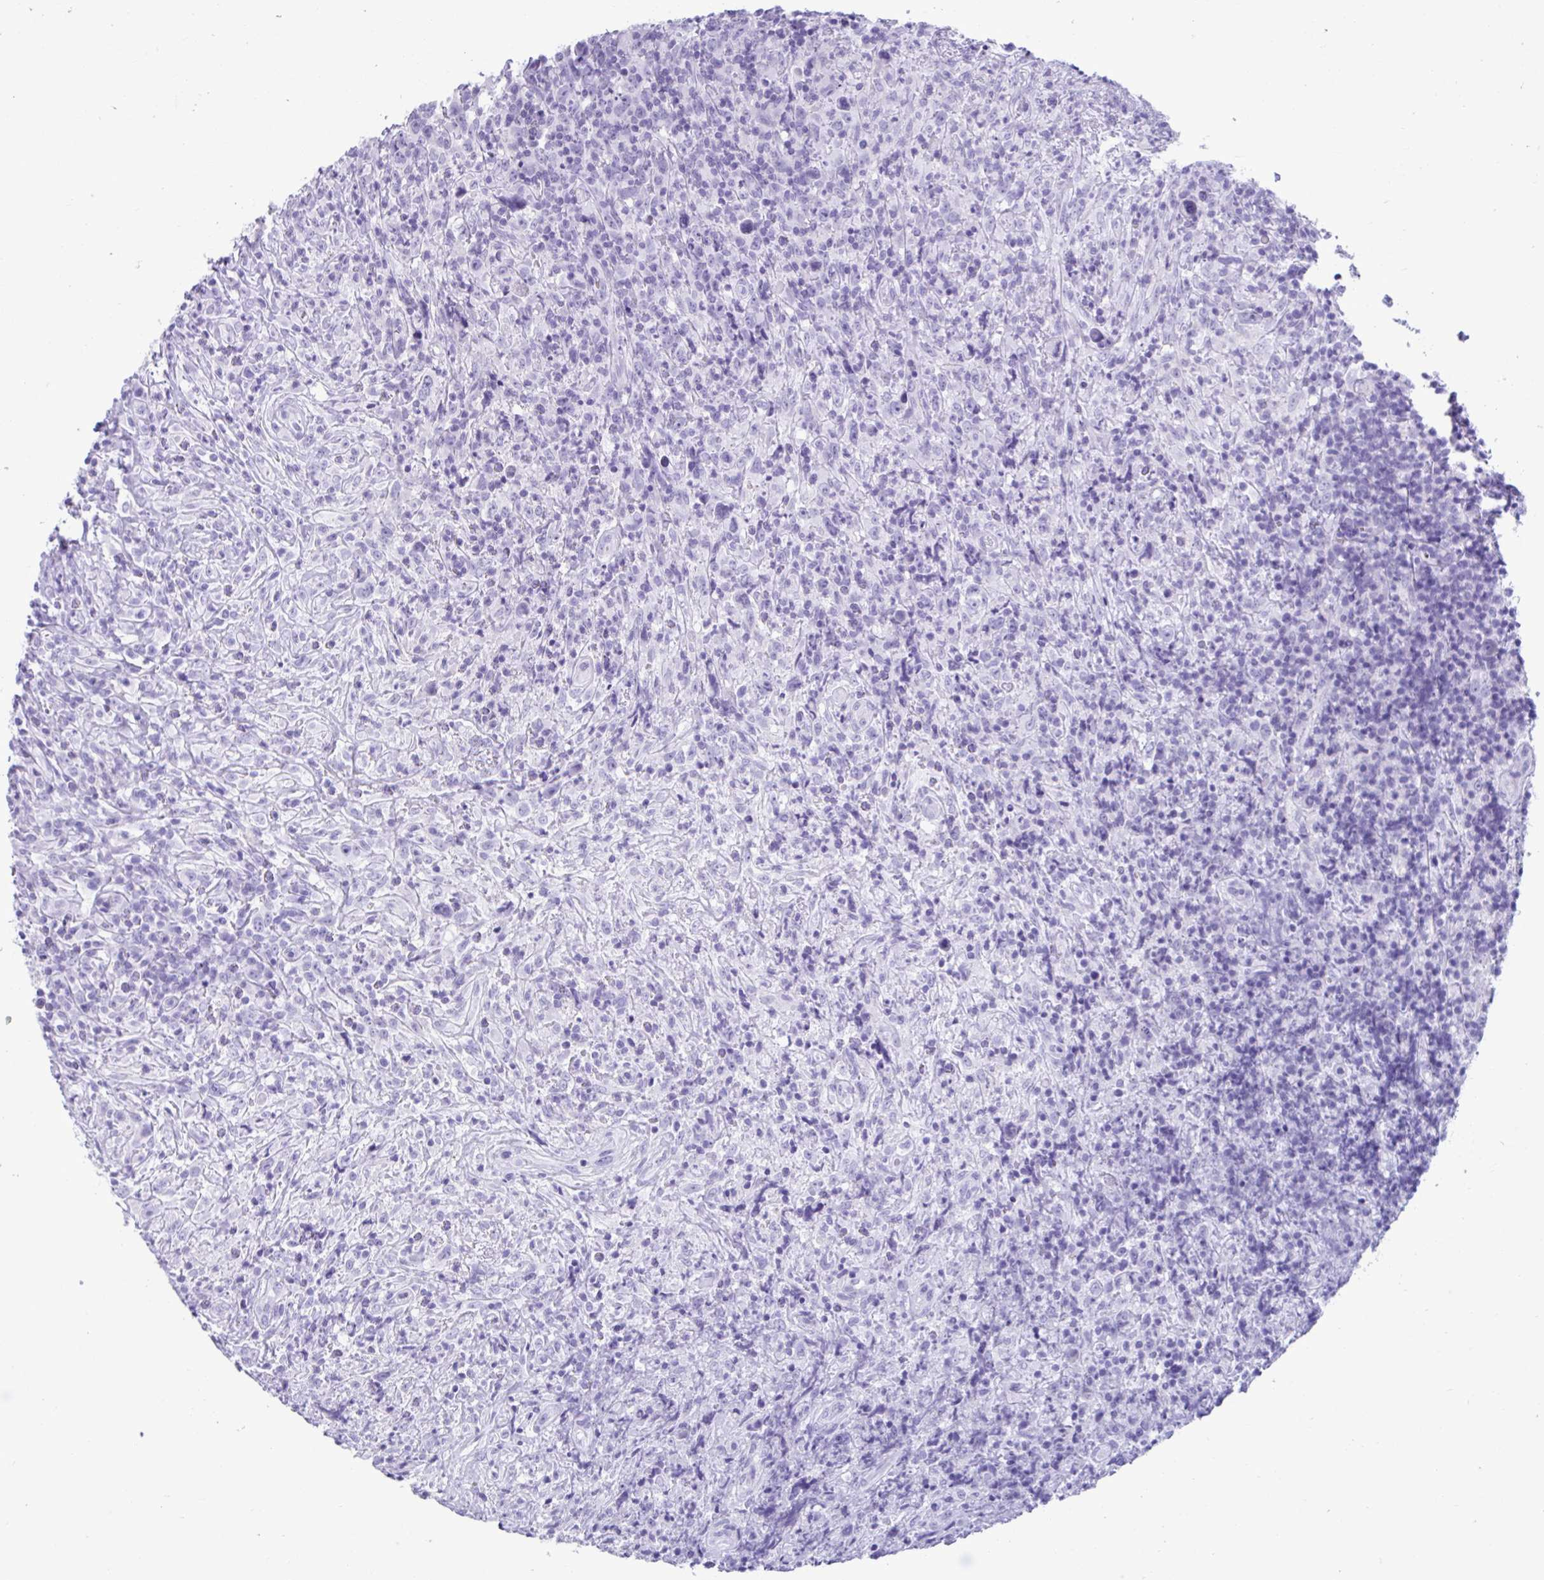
{"staining": {"intensity": "negative", "quantity": "none", "location": "none"}, "tissue": "lymphoma", "cell_type": "Tumor cells", "image_type": "cancer", "snomed": [{"axis": "morphology", "description": "Hodgkin's disease, NOS"}, {"axis": "topography", "description": "Lymph node"}], "caption": "Micrograph shows no protein positivity in tumor cells of Hodgkin's disease tissue.", "gene": "PSCA", "patient": {"sex": "female", "age": 18}}